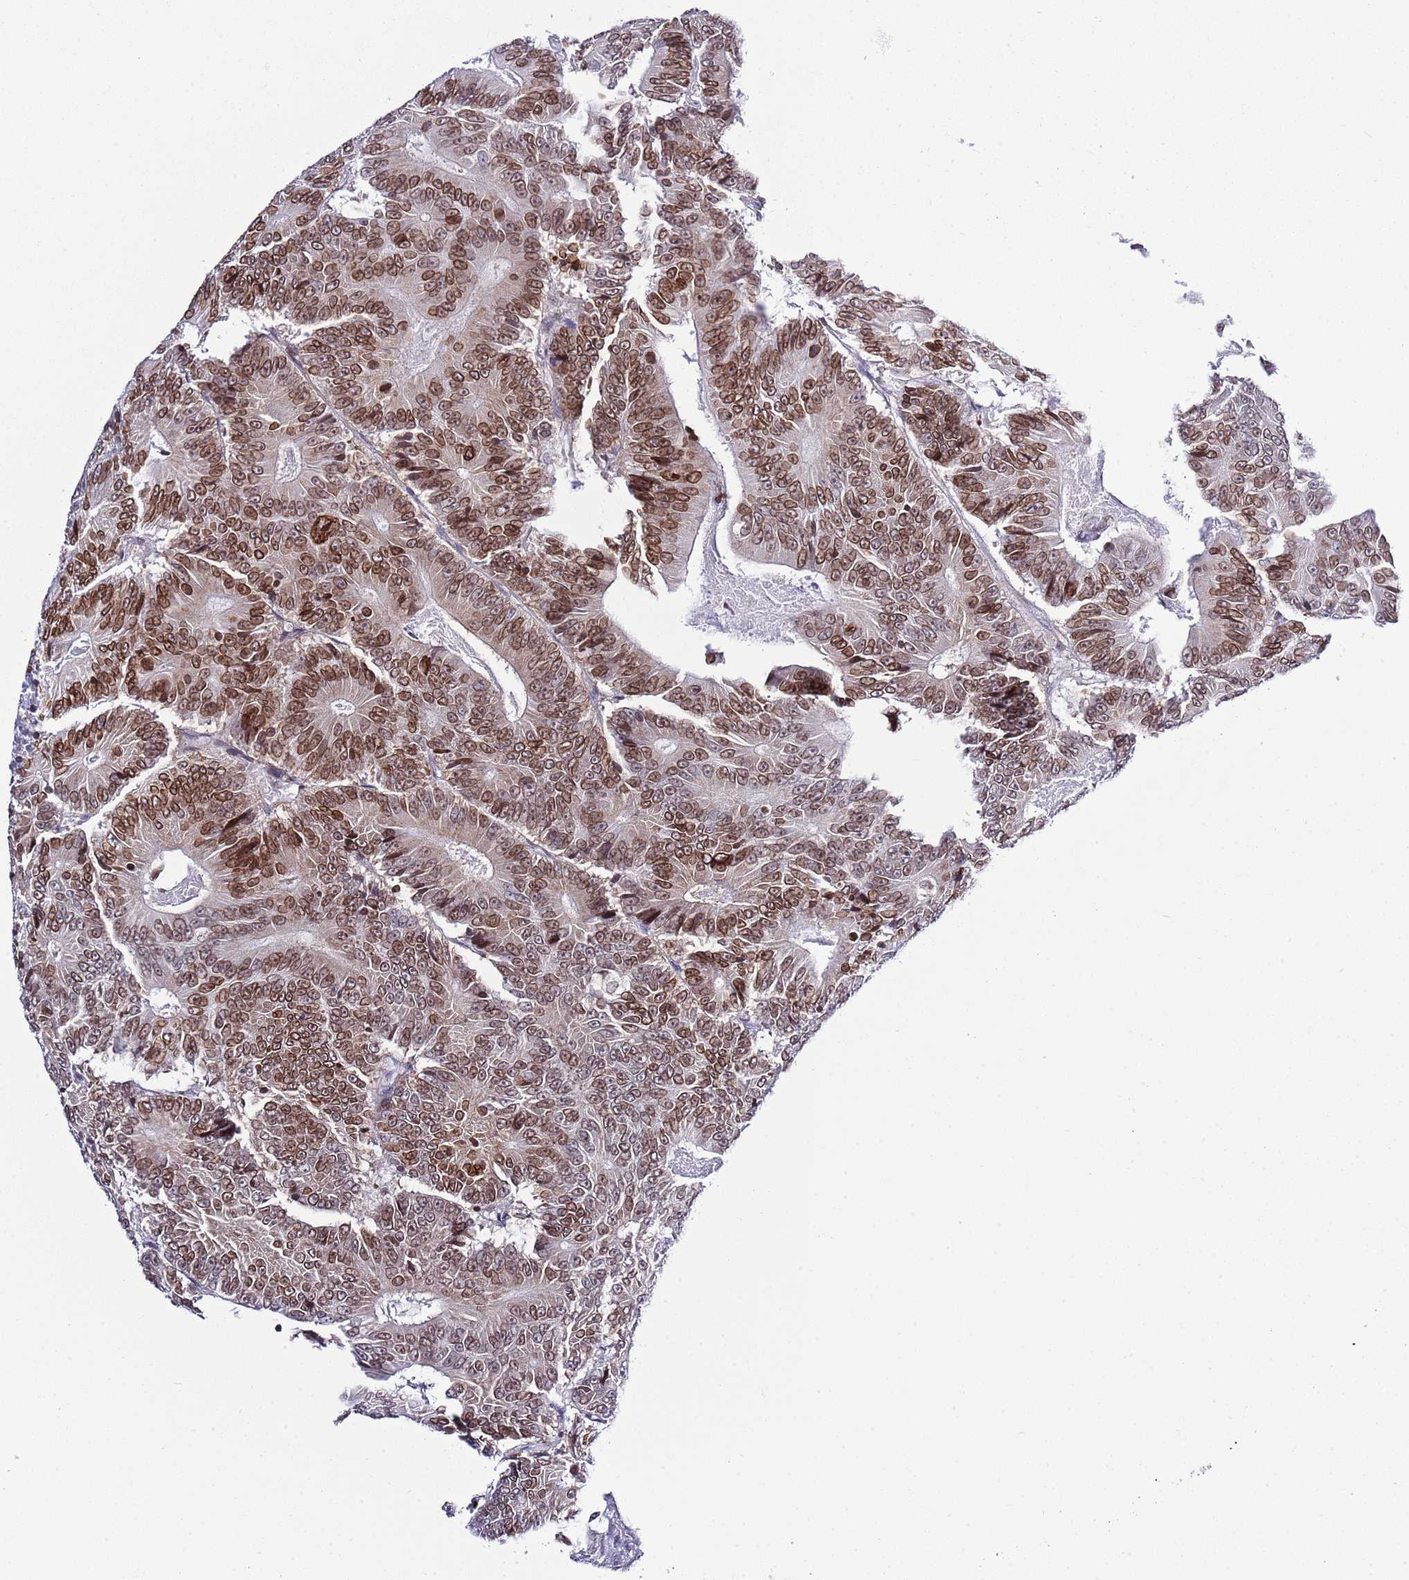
{"staining": {"intensity": "strong", "quantity": ">75%", "location": "cytoplasmic/membranous,nuclear"}, "tissue": "colorectal cancer", "cell_type": "Tumor cells", "image_type": "cancer", "snomed": [{"axis": "morphology", "description": "Adenocarcinoma, NOS"}, {"axis": "topography", "description": "Colon"}], "caption": "Immunohistochemical staining of human colorectal cancer displays high levels of strong cytoplasmic/membranous and nuclear protein positivity in about >75% of tumor cells. (Stains: DAB (3,3'-diaminobenzidine) in brown, nuclei in blue, Microscopy: brightfield microscopy at high magnification).", "gene": "LBR", "patient": {"sex": "male", "age": 83}}